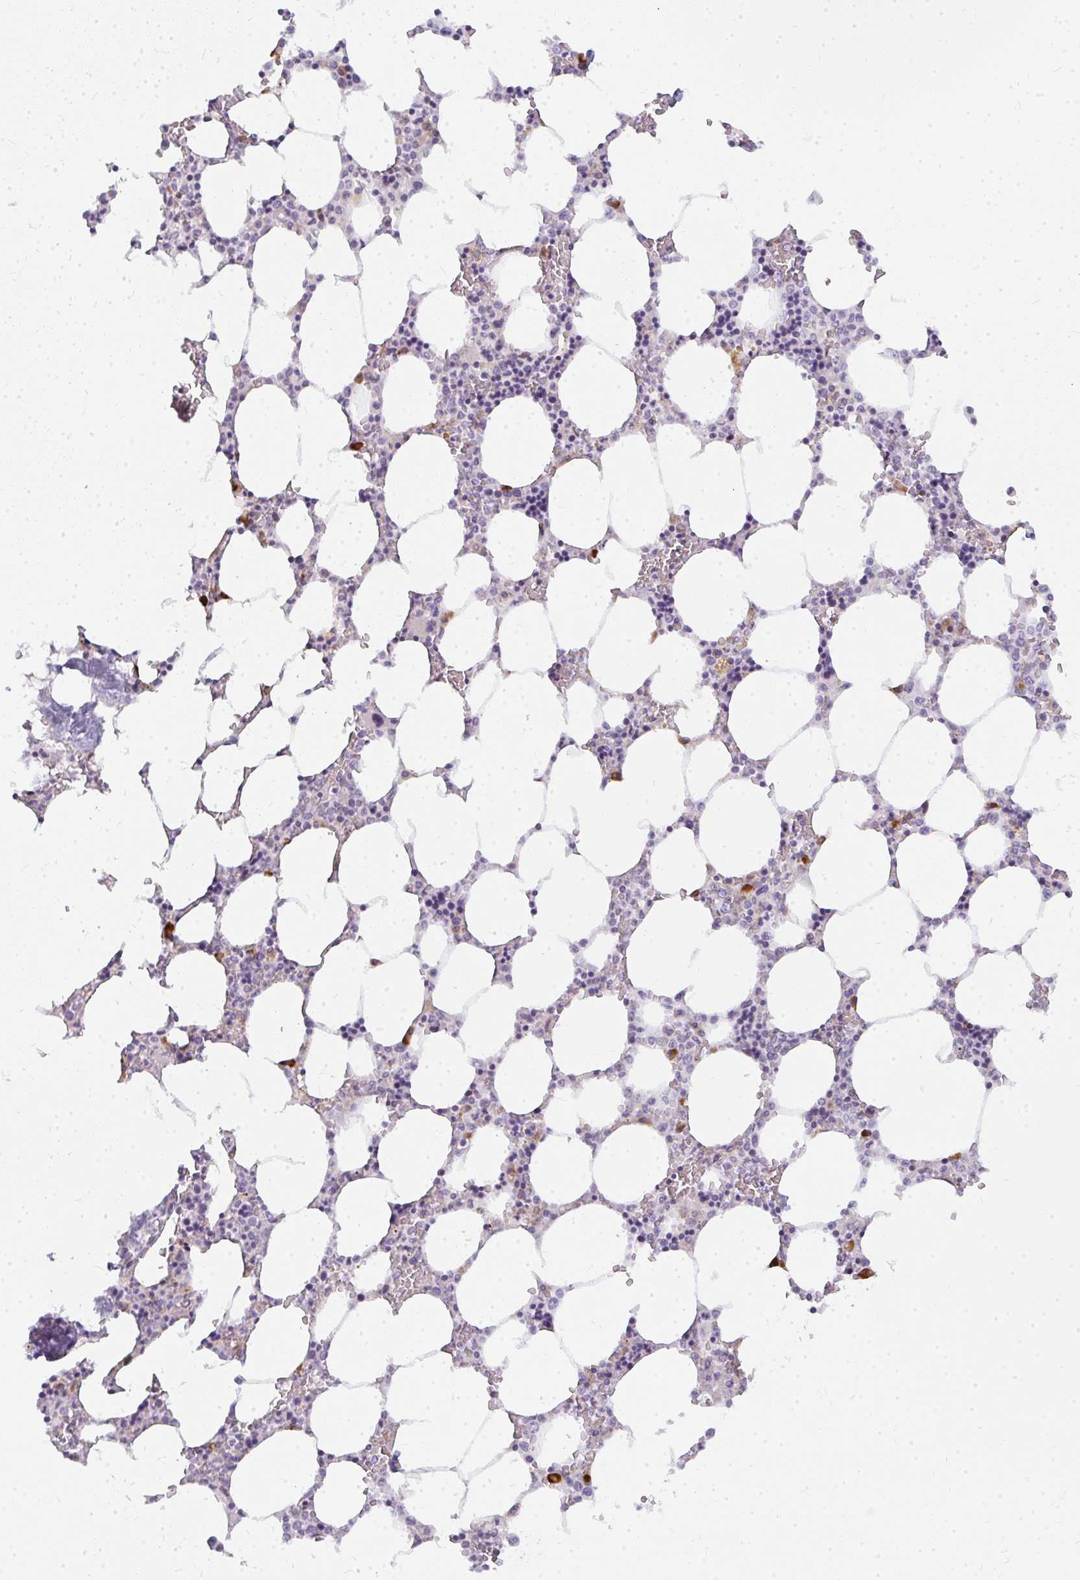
{"staining": {"intensity": "strong", "quantity": "<25%", "location": "cytoplasmic/membranous"}, "tissue": "bone marrow", "cell_type": "Hematopoietic cells", "image_type": "normal", "snomed": [{"axis": "morphology", "description": "Normal tissue, NOS"}, {"axis": "topography", "description": "Bone marrow"}], "caption": "Immunohistochemistry of normal human bone marrow exhibits medium levels of strong cytoplasmic/membranous expression in about <25% of hematopoietic cells. The staining is performed using DAB brown chromogen to label protein expression. The nuclei are counter-stained blue using hematoxylin.", "gene": "PLA2G5", "patient": {"sex": "male", "age": 64}}